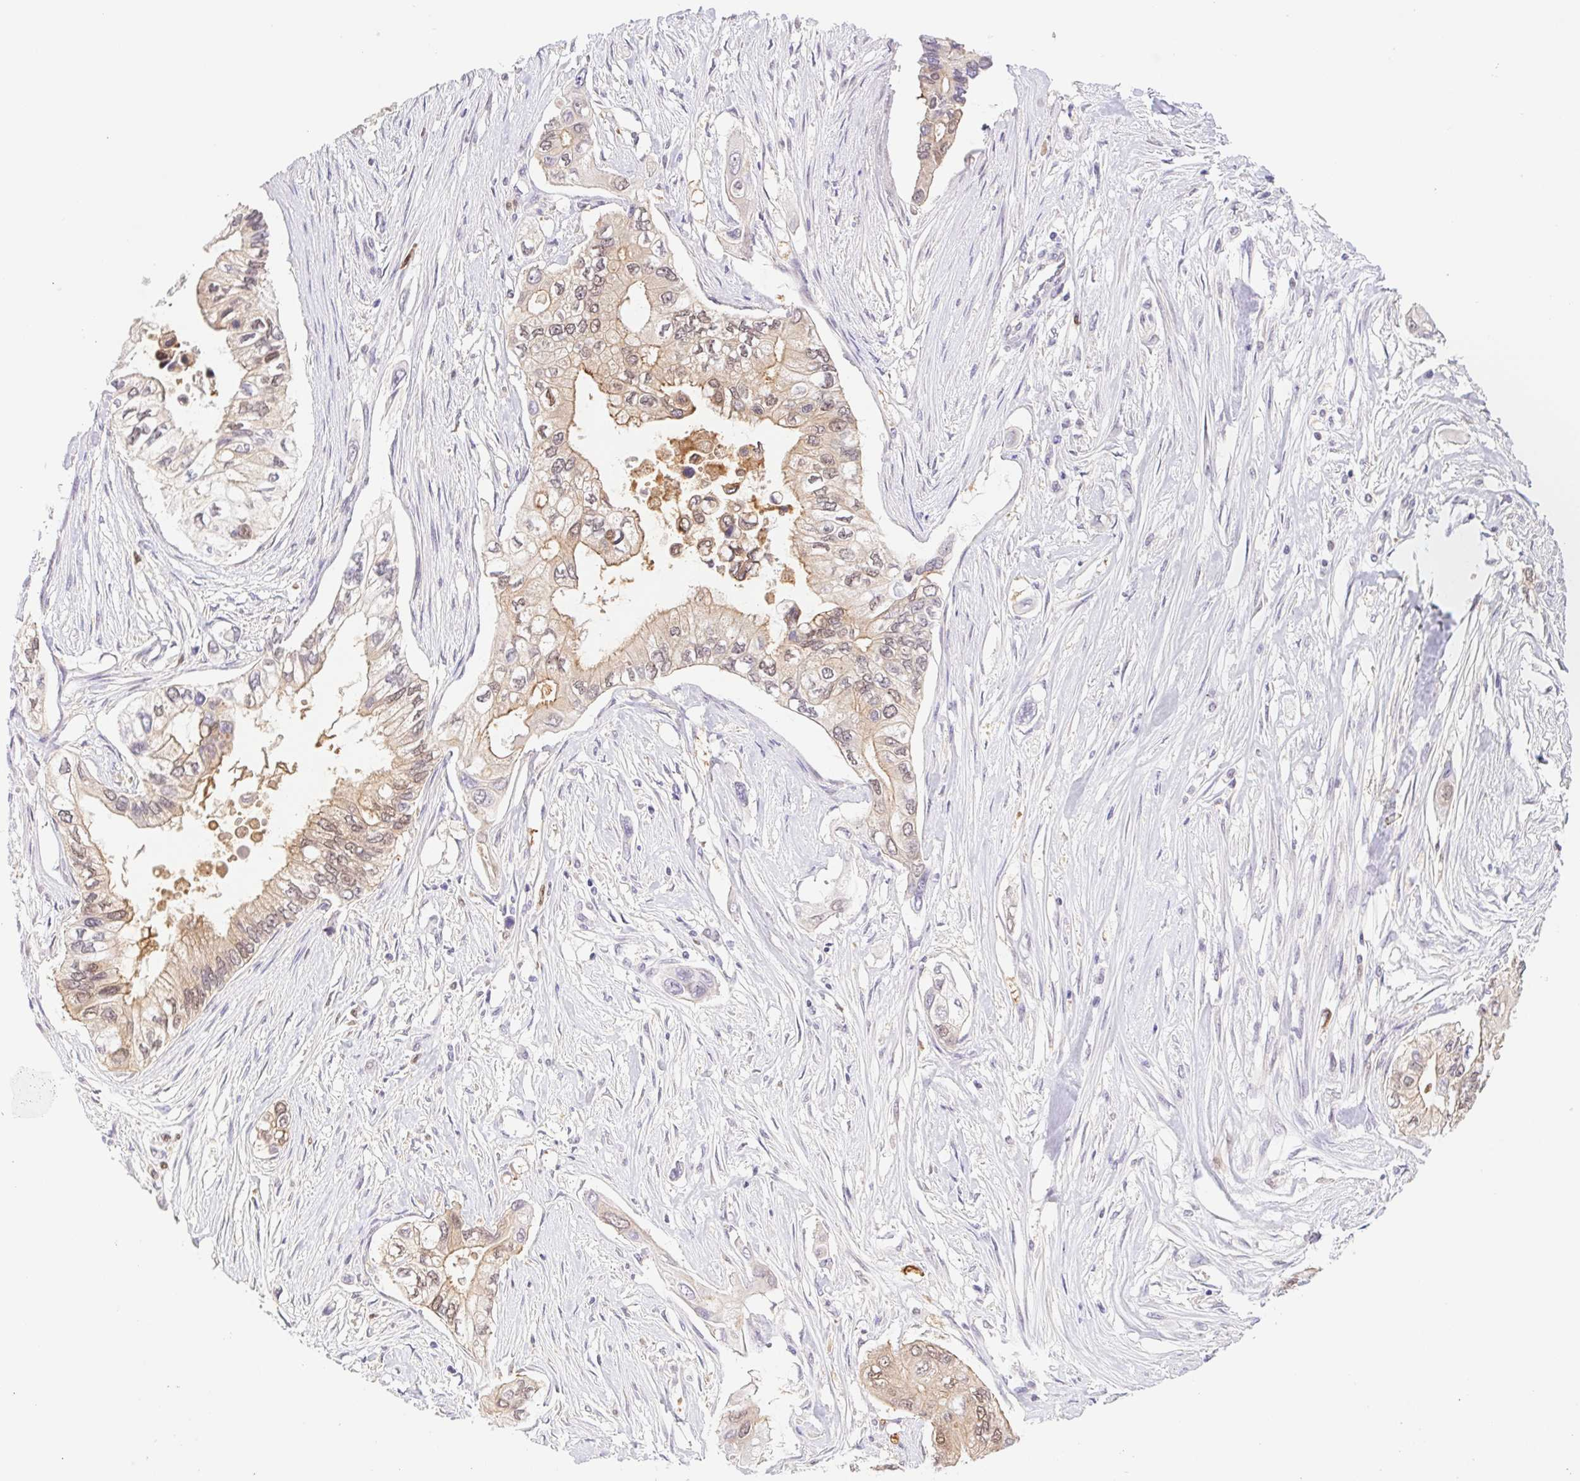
{"staining": {"intensity": "weak", "quantity": "25%-75%", "location": "cytoplasmic/membranous,nuclear"}, "tissue": "pancreatic cancer", "cell_type": "Tumor cells", "image_type": "cancer", "snomed": [{"axis": "morphology", "description": "Adenocarcinoma, NOS"}, {"axis": "topography", "description": "Pancreas"}], "caption": "Brown immunohistochemical staining in pancreatic cancer (adenocarcinoma) shows weak cytoplasmic/membranous and nuclear staining in approximately 25%-75% of tumor cells.", "gene": "L3MBTL4", "patient": {"sex": "female", "age": 63}}